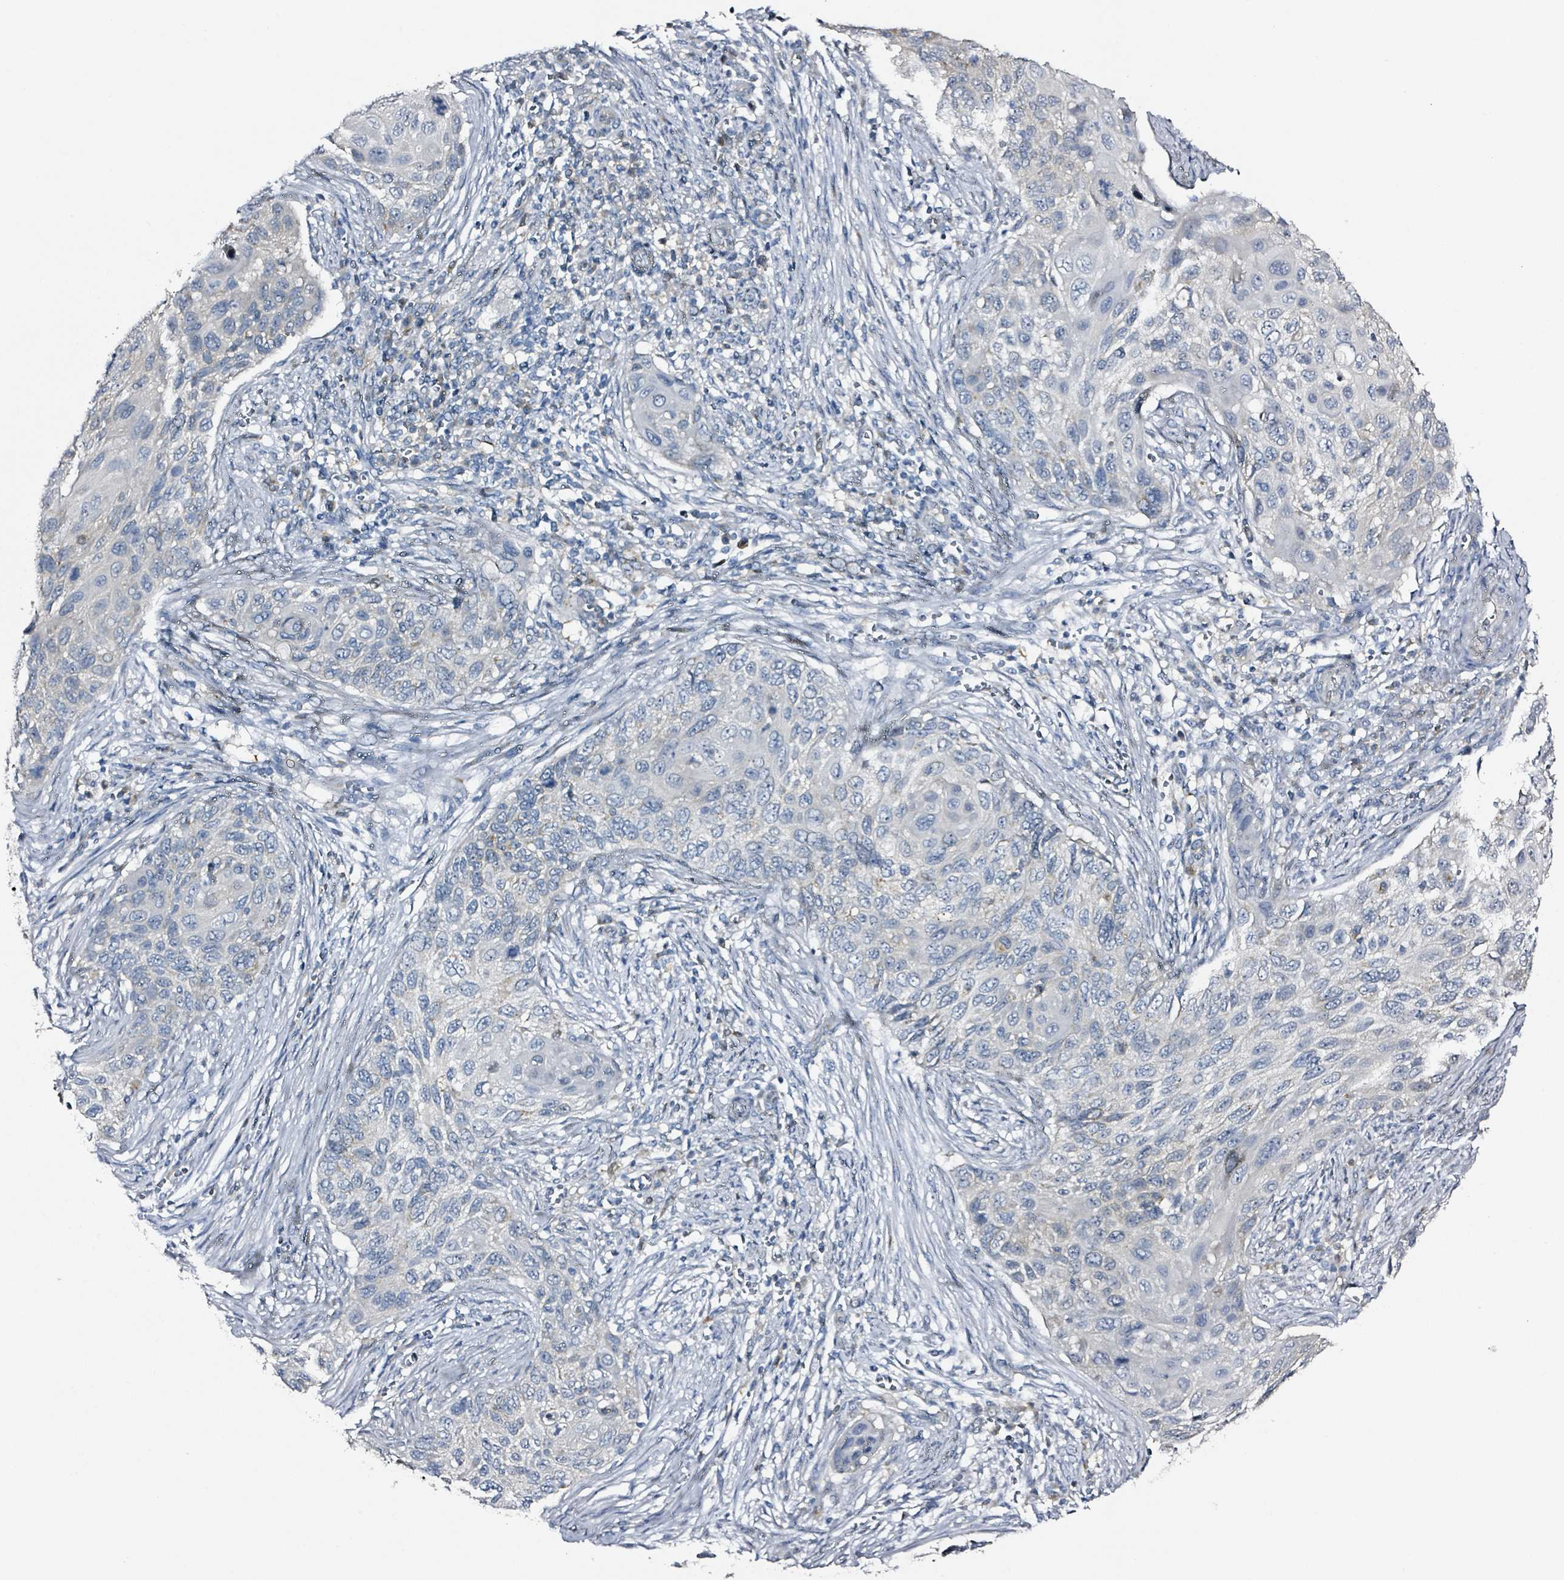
{"staining": {"intensity": "negative", "quantity": "none", "location": "none"}, "tissue": "cervical cancer", "cell_type": "Tumor cells", "image_type": "cancer", "snomed": [{"axis": "morphology", "description": "Squamous cell carcinoma, NOS"}, {"axis": "topography", "description": "Cervix"}], "caption": "Immunohistochemistry histopathology image of neoplastic tissue: cervical cancer stained with DAB (3,3'-diaminobenzidine) reveals no significant protein staining in tumor cells. (Brightfield microscopy of DAB immunohistochemistry at high magnification).", "gene": "B3GAT3", "patient": {"sex": "female", "age": 70}}